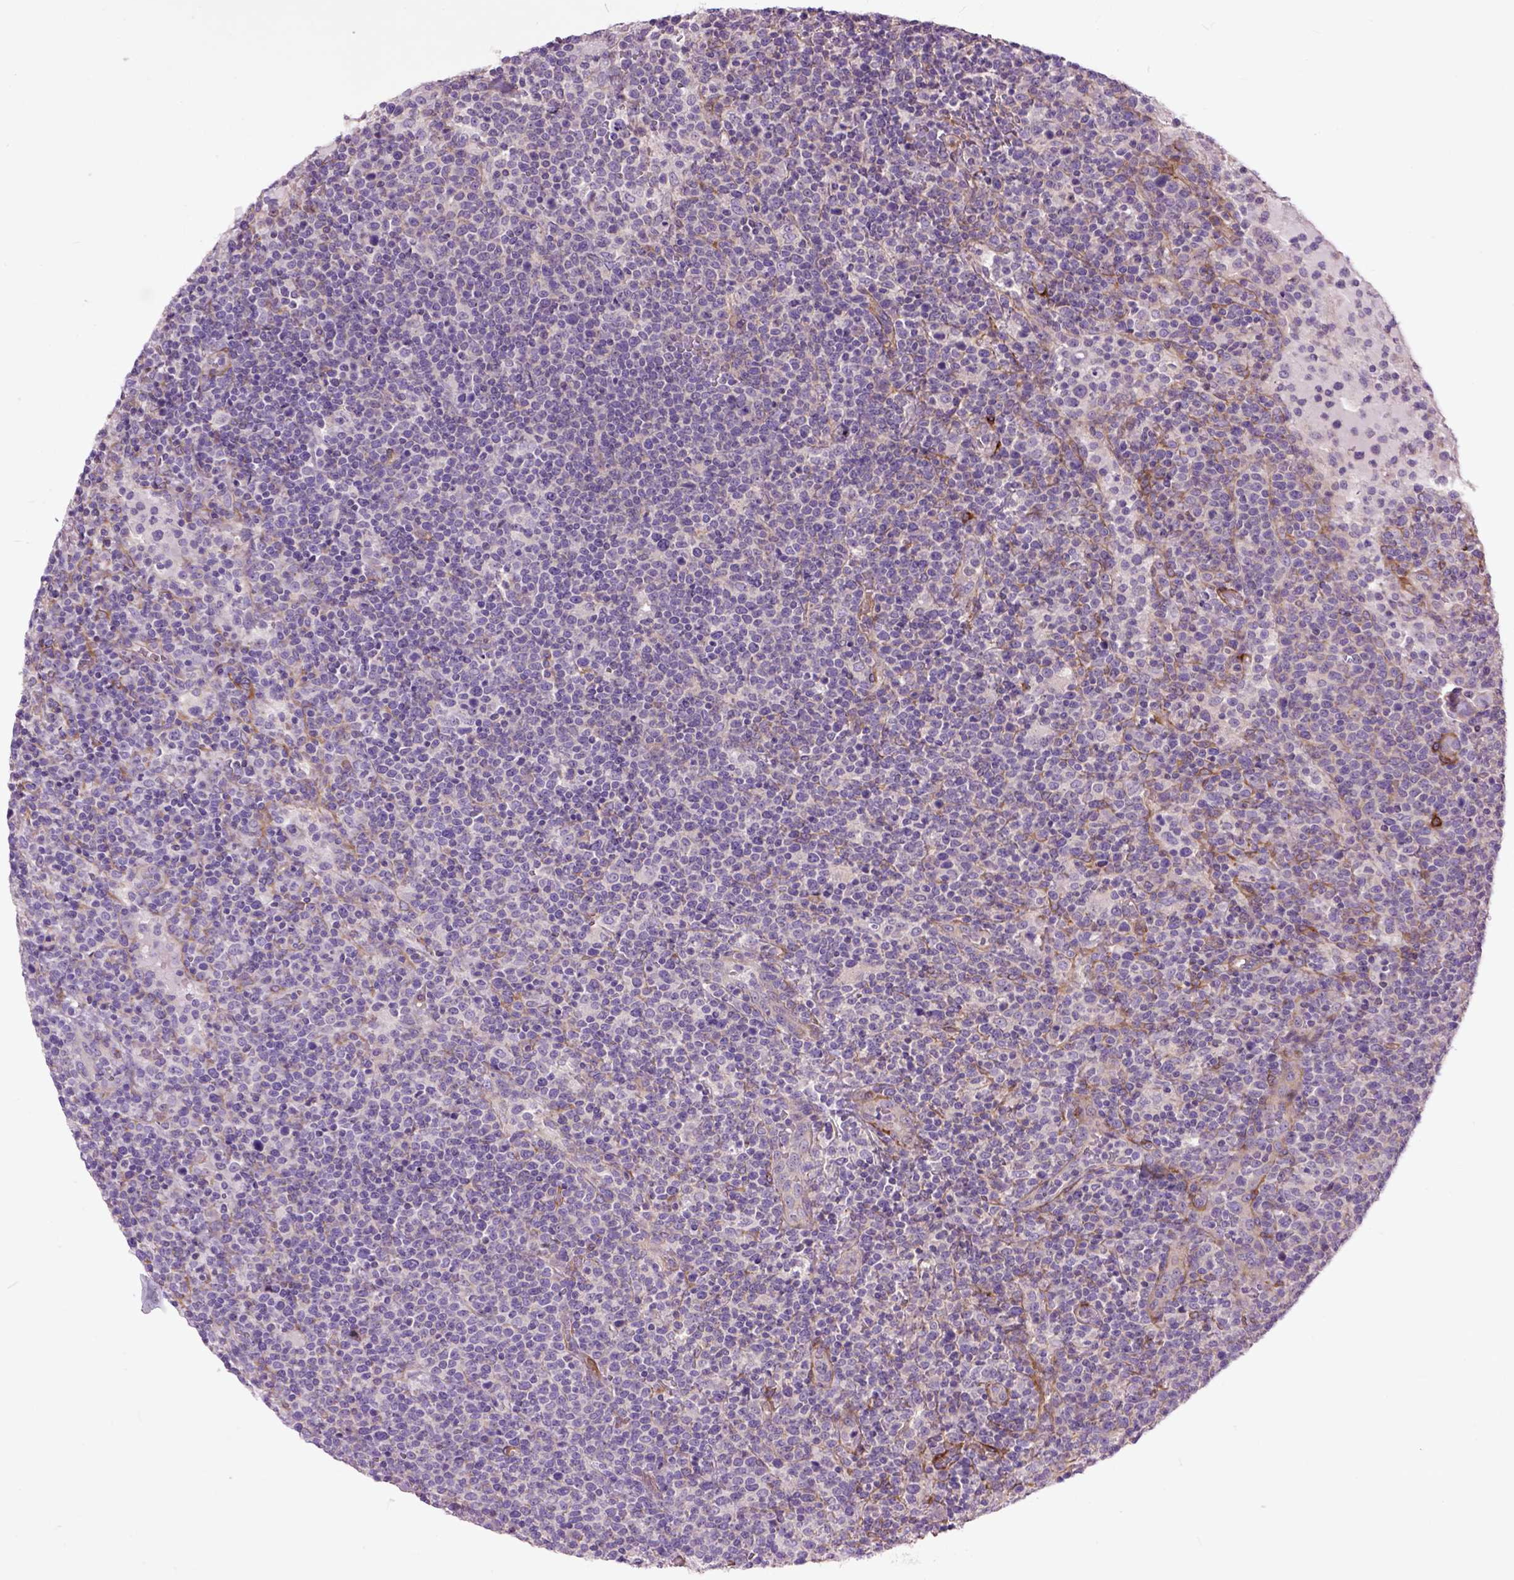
{"staining": {"intensity": "negative", "quantity": "none", "location": "none"}, "tissue": "lymphoma", "cell_type": "Tumor cells", "image_type": "cancer", "snomed": [{"axis": "morphology", "description": "Malignant lymphoma, non-Hodgkin's type, High grade"}, {"axis": "topography", "description": "Lymph node"}], "caption": "A high-resolution histopathology image shows IHC staining of lymphoma, which demonstrates no significant staining in tumor cells.", "gene": "MAPT", "patient": {"sex": "male", "age": 61}}